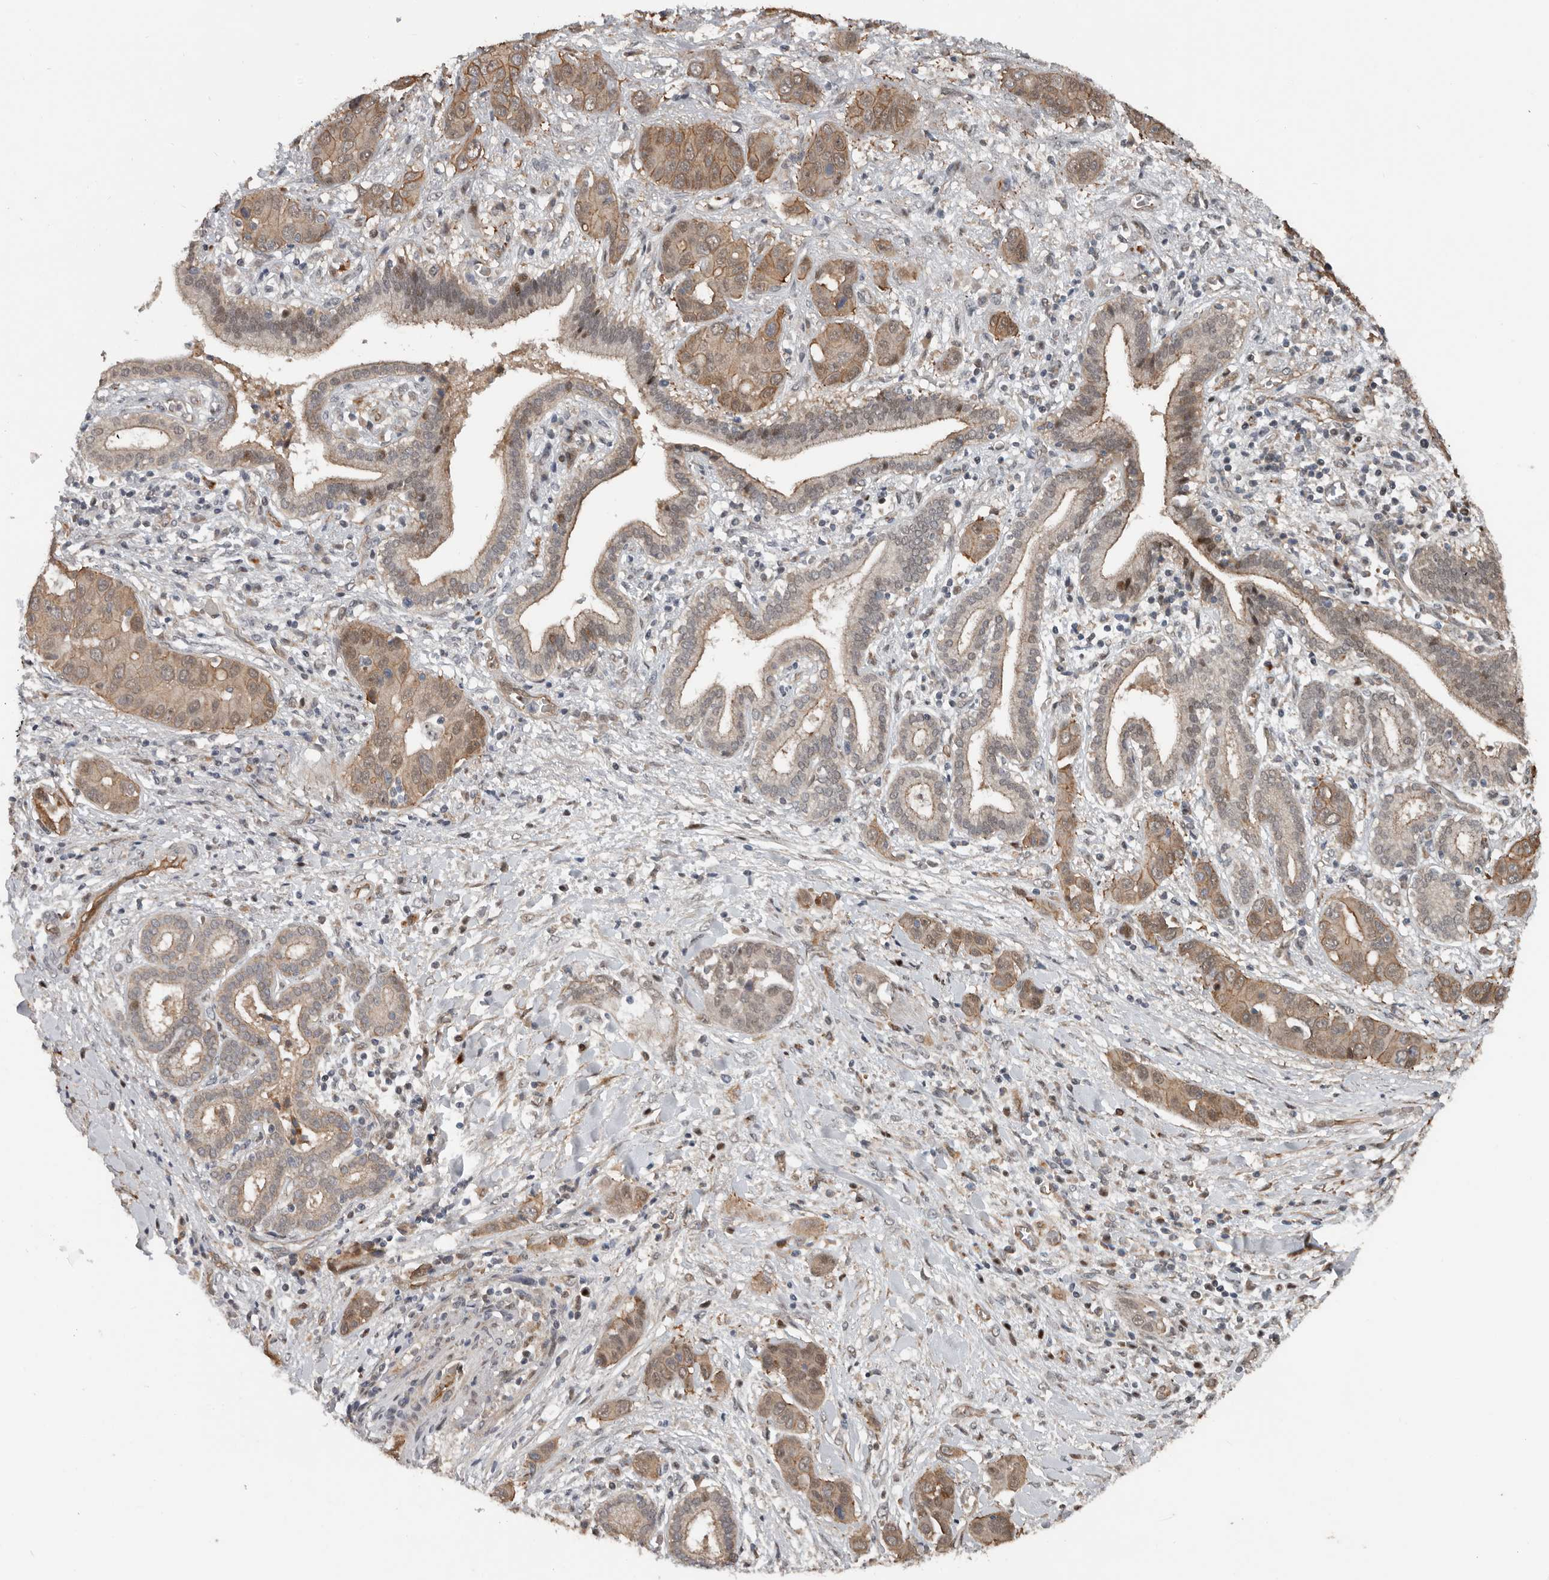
{"staining": {"intensity": "moderate", "quantity": "25%-75%", "location": "cytoplasmic/membranous,nuclear"}, "tissue": "liver cancer", "cell_type": "Tumor cells", "image_type": "cancer", "snomed": [{"axis": "morphology", "description": "Cholangiocarcinoma"}, {"axis": "topography", "description": "Liver"}], "caption": "IHC staining of liver cancer, which shows medium levels of moderate cytoplasmic/membranous and nuclear positivity in about 25%-75% of tumor cells indicating moderate cytoplasmic/membranous and nuclear protein expression. The staining was performed using DAB (3,3'-diaminobenzidine) (brown) for protein detection and nuclei were counterstained in hematoxylin (blue).", "gene": "YOD1", "patient": {"sex": "female", "age": 52}}